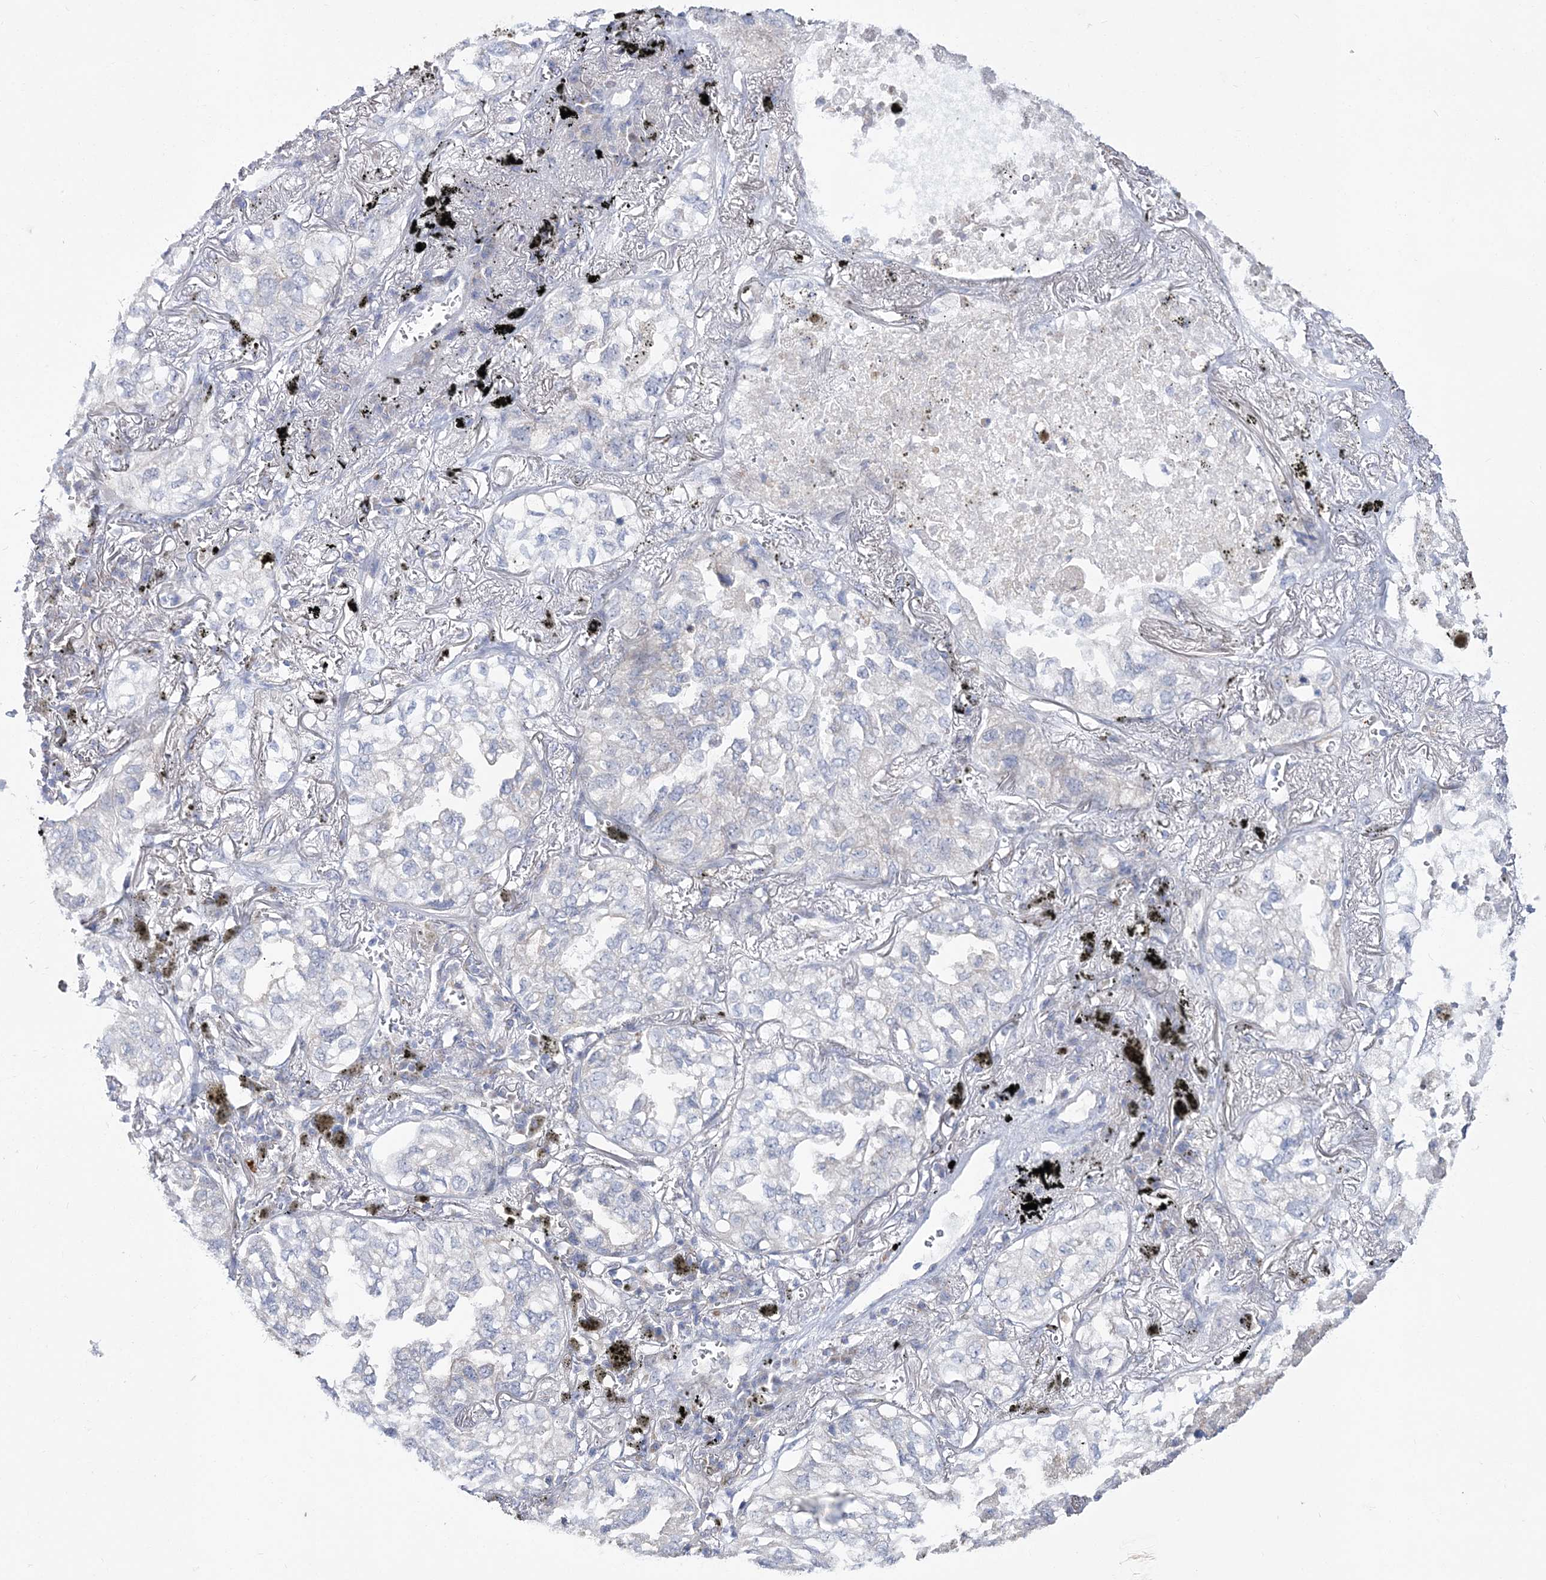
{"staining": {"intensity": "negative", "quantity": "none", "location": "none"}, "tissue": "lung cancer", "cell_type": "Tumor cells", "image_type": "cancer", "snomed": [{"axis": "morphology", "description": "Adenocarcinoma, NOS"}, {"axis": "topography", "description": "Lung"}], "caption": "Lung cancer (adenocarcinoma) was stained to show a protein in brown. There is no significant positivity in tumor cells.", "gene": "ANO1", "patient": {"sex": "male", "age": 65}}